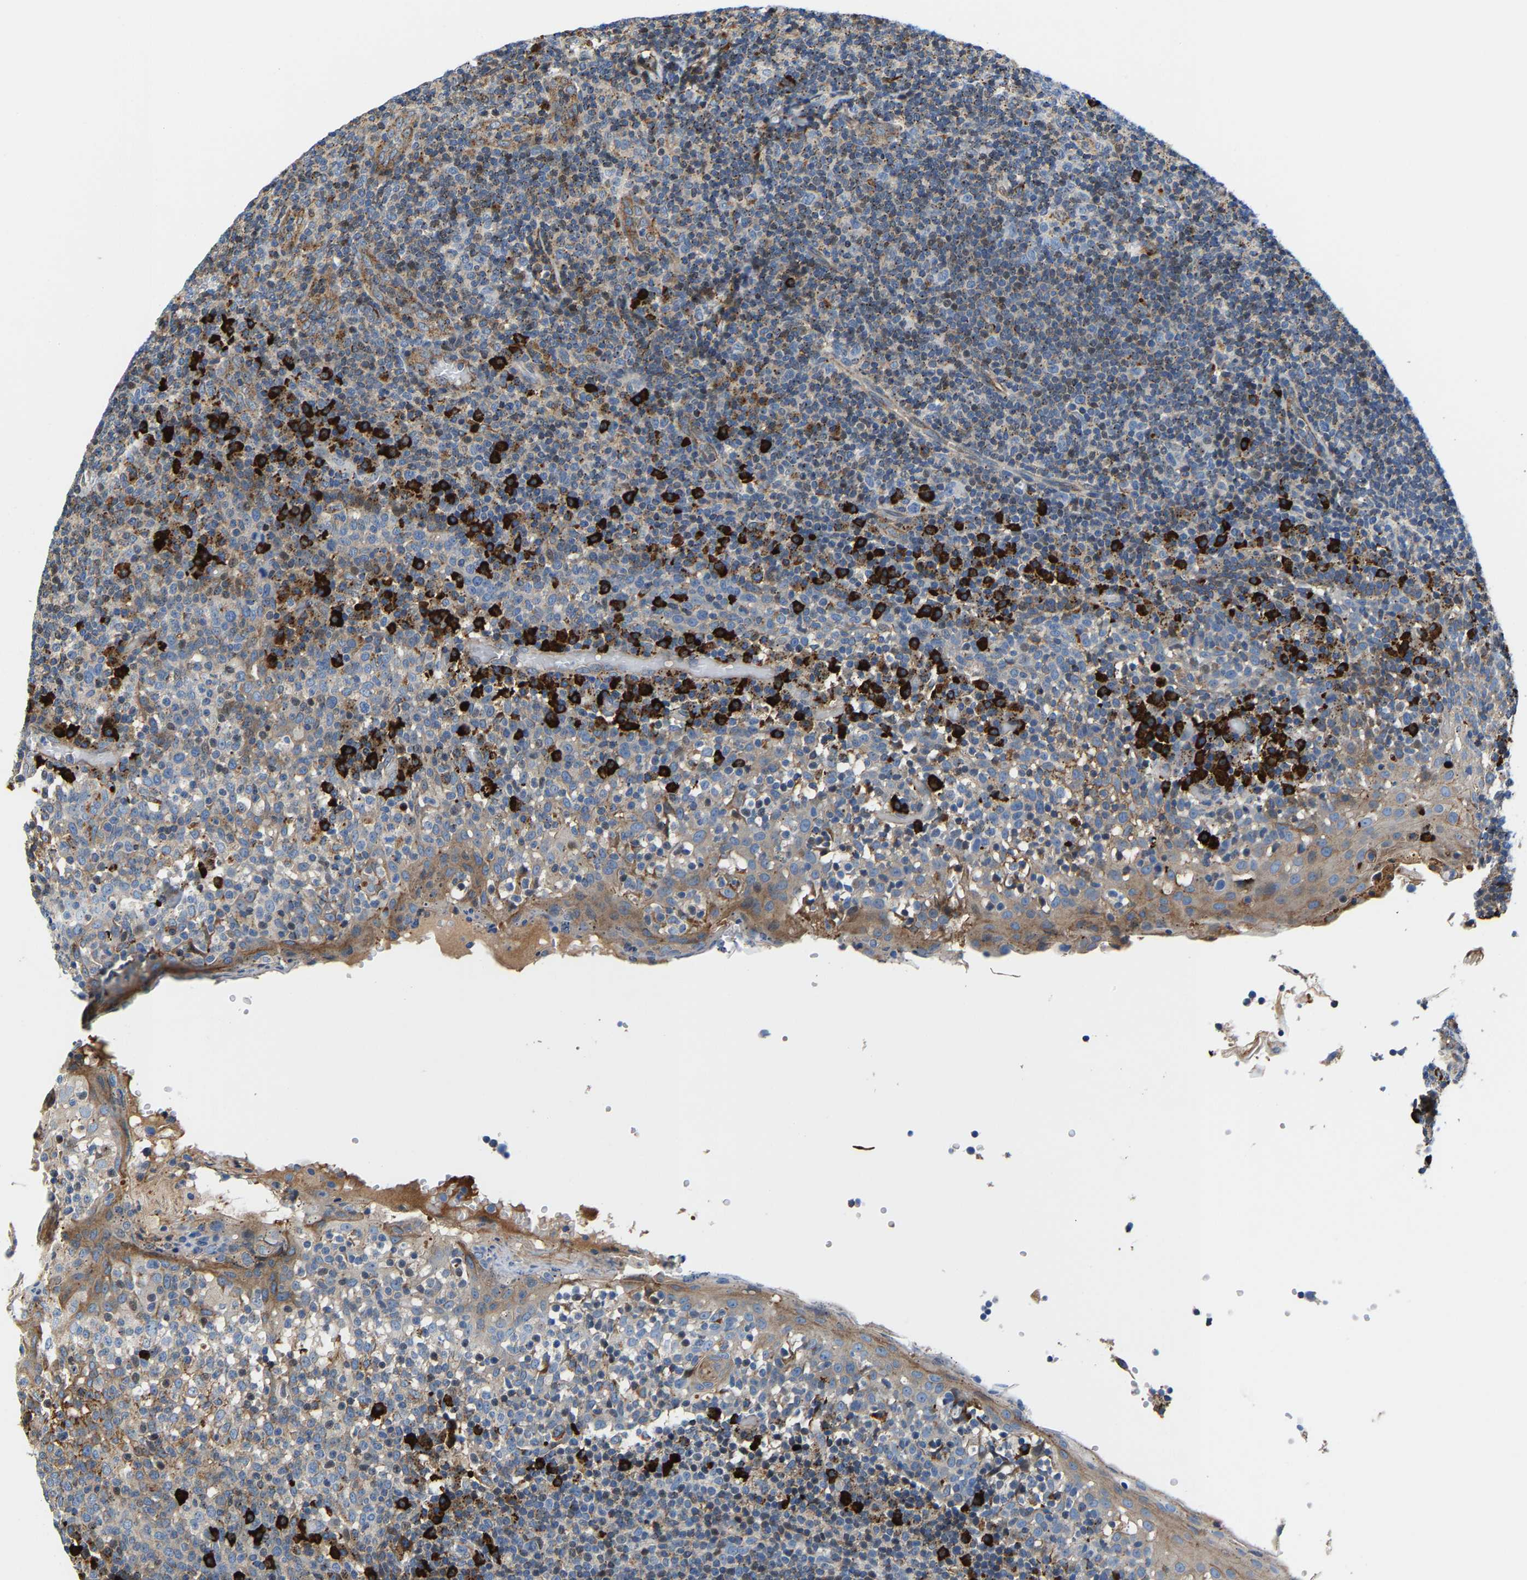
{"staining": {"intensity": "moderate", "quantity": "<25%", "location": "cytoplasmic/membranous"}, "tissue": "tonsil", "cell_type": "Germinal center cells", "image_type": "normal", "snomed": [{"axis": "morphology", "description": "Normal tissue, NOS"}, {"axis": "topography", "description": "Tonsil"}], "caption": "A high-resolution photomicrograph shows immunohistochemistry (IHC) staining of normal tonsil, which reveals moderate cytoplasmic/membranous expression in approximately <25% of germinal center cells.", "gene": "DPP7", "patient": {"sex": "female", "age": 19}}